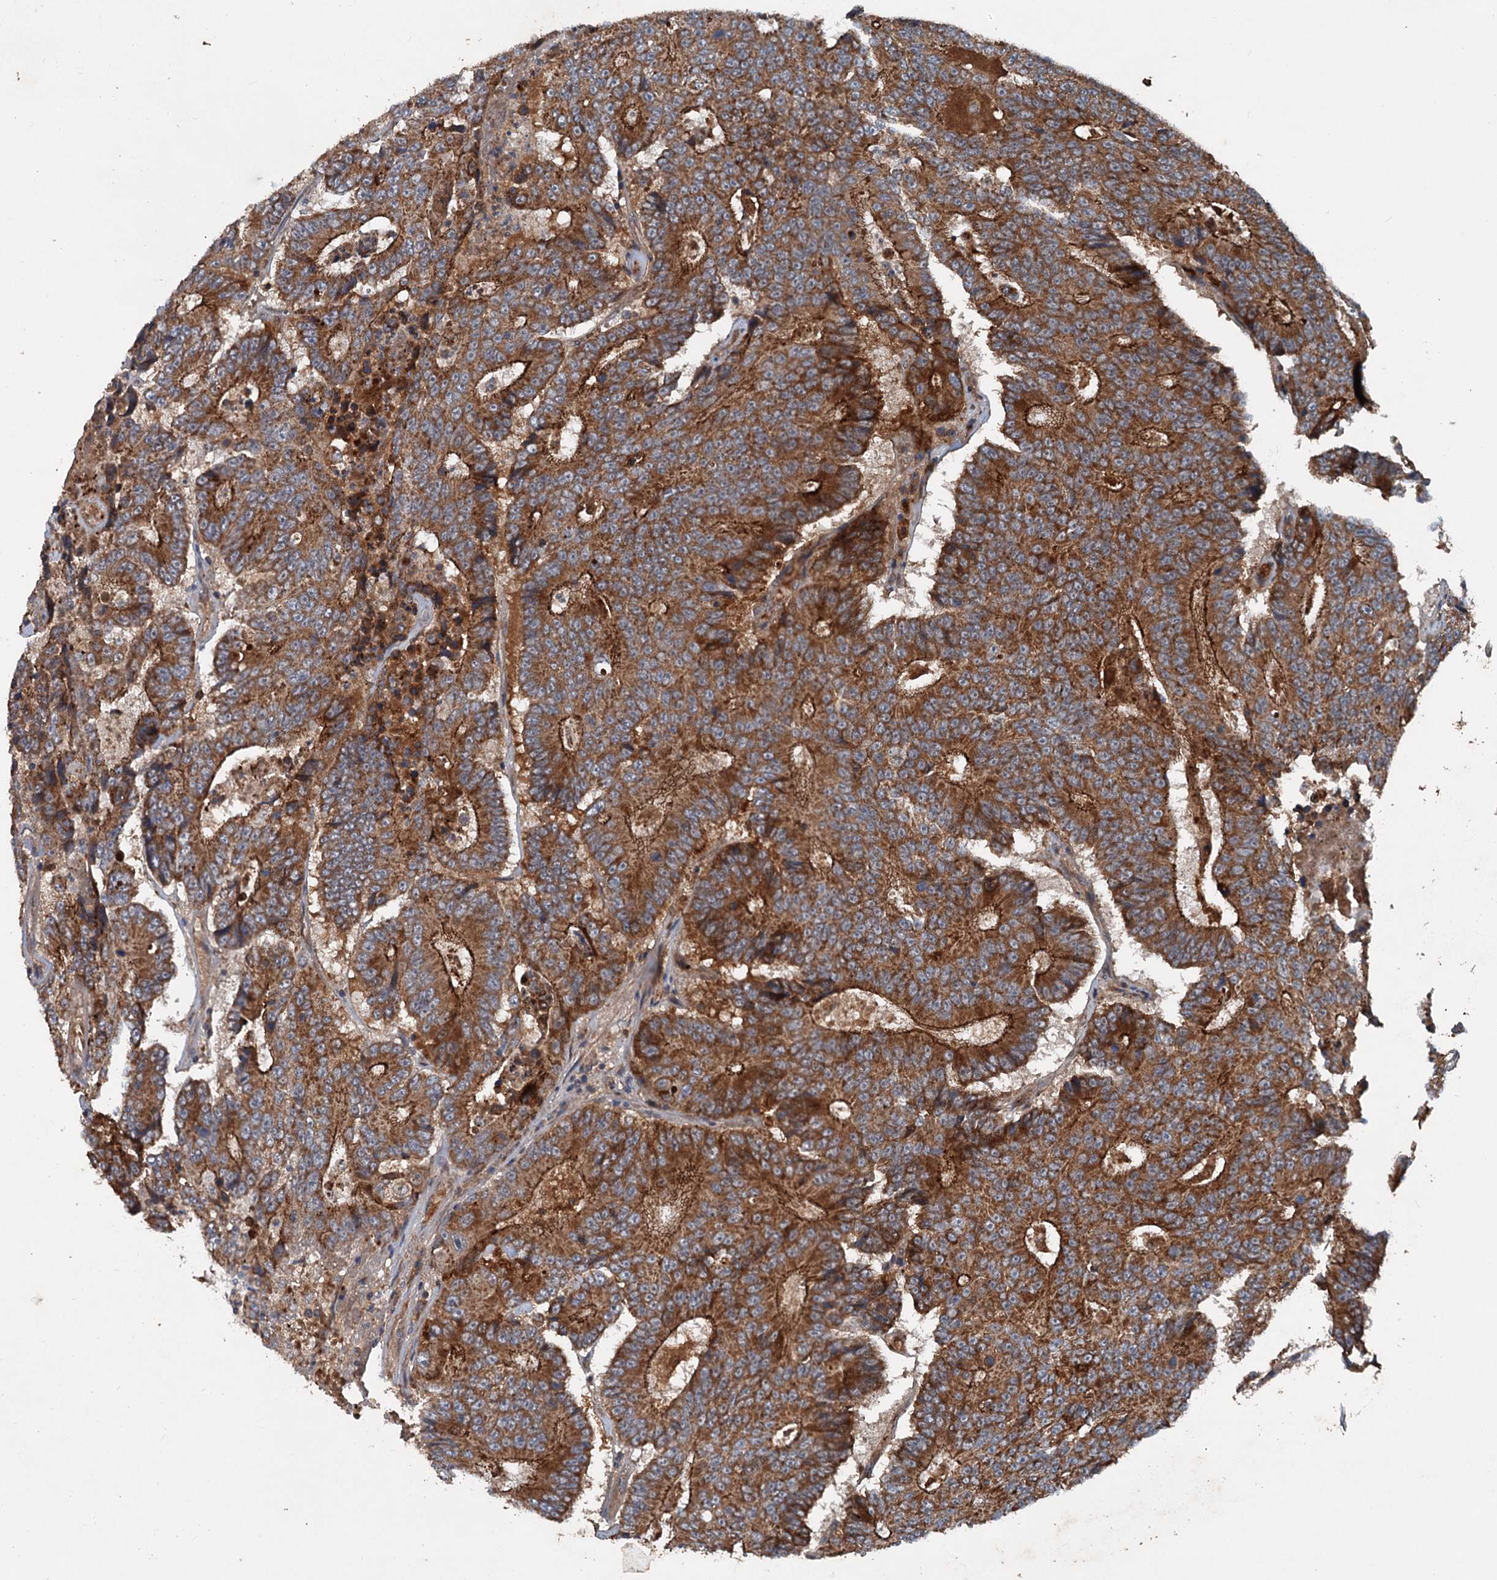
{"staining": {"intensity": "strong", "quantity": ">75%", "location": "cytoplasmic/membranous"}, "tissue": "colorectal cancer", "cell_type": "Tumor cells", "image_type": "cancer", "snomed": [{"axis": "morphology", "description": "Adenocarcinoma, NOS"}, {"axis": "topography", "description": "Colon"}], "caption": "Immunohistochemistry (IHC) histopathology image of neoplastic tissue: human colorectal cancer stained using immunohistochemistry (IHC) shows high levels of strong protein expression localized specifically in the cytoplasmic/membranous of tumor cells, appearing as a cytoplasmic/membranous brown color.", "gene": "N4BP2L2", "patient": {"sex": "male", "age": 83}}